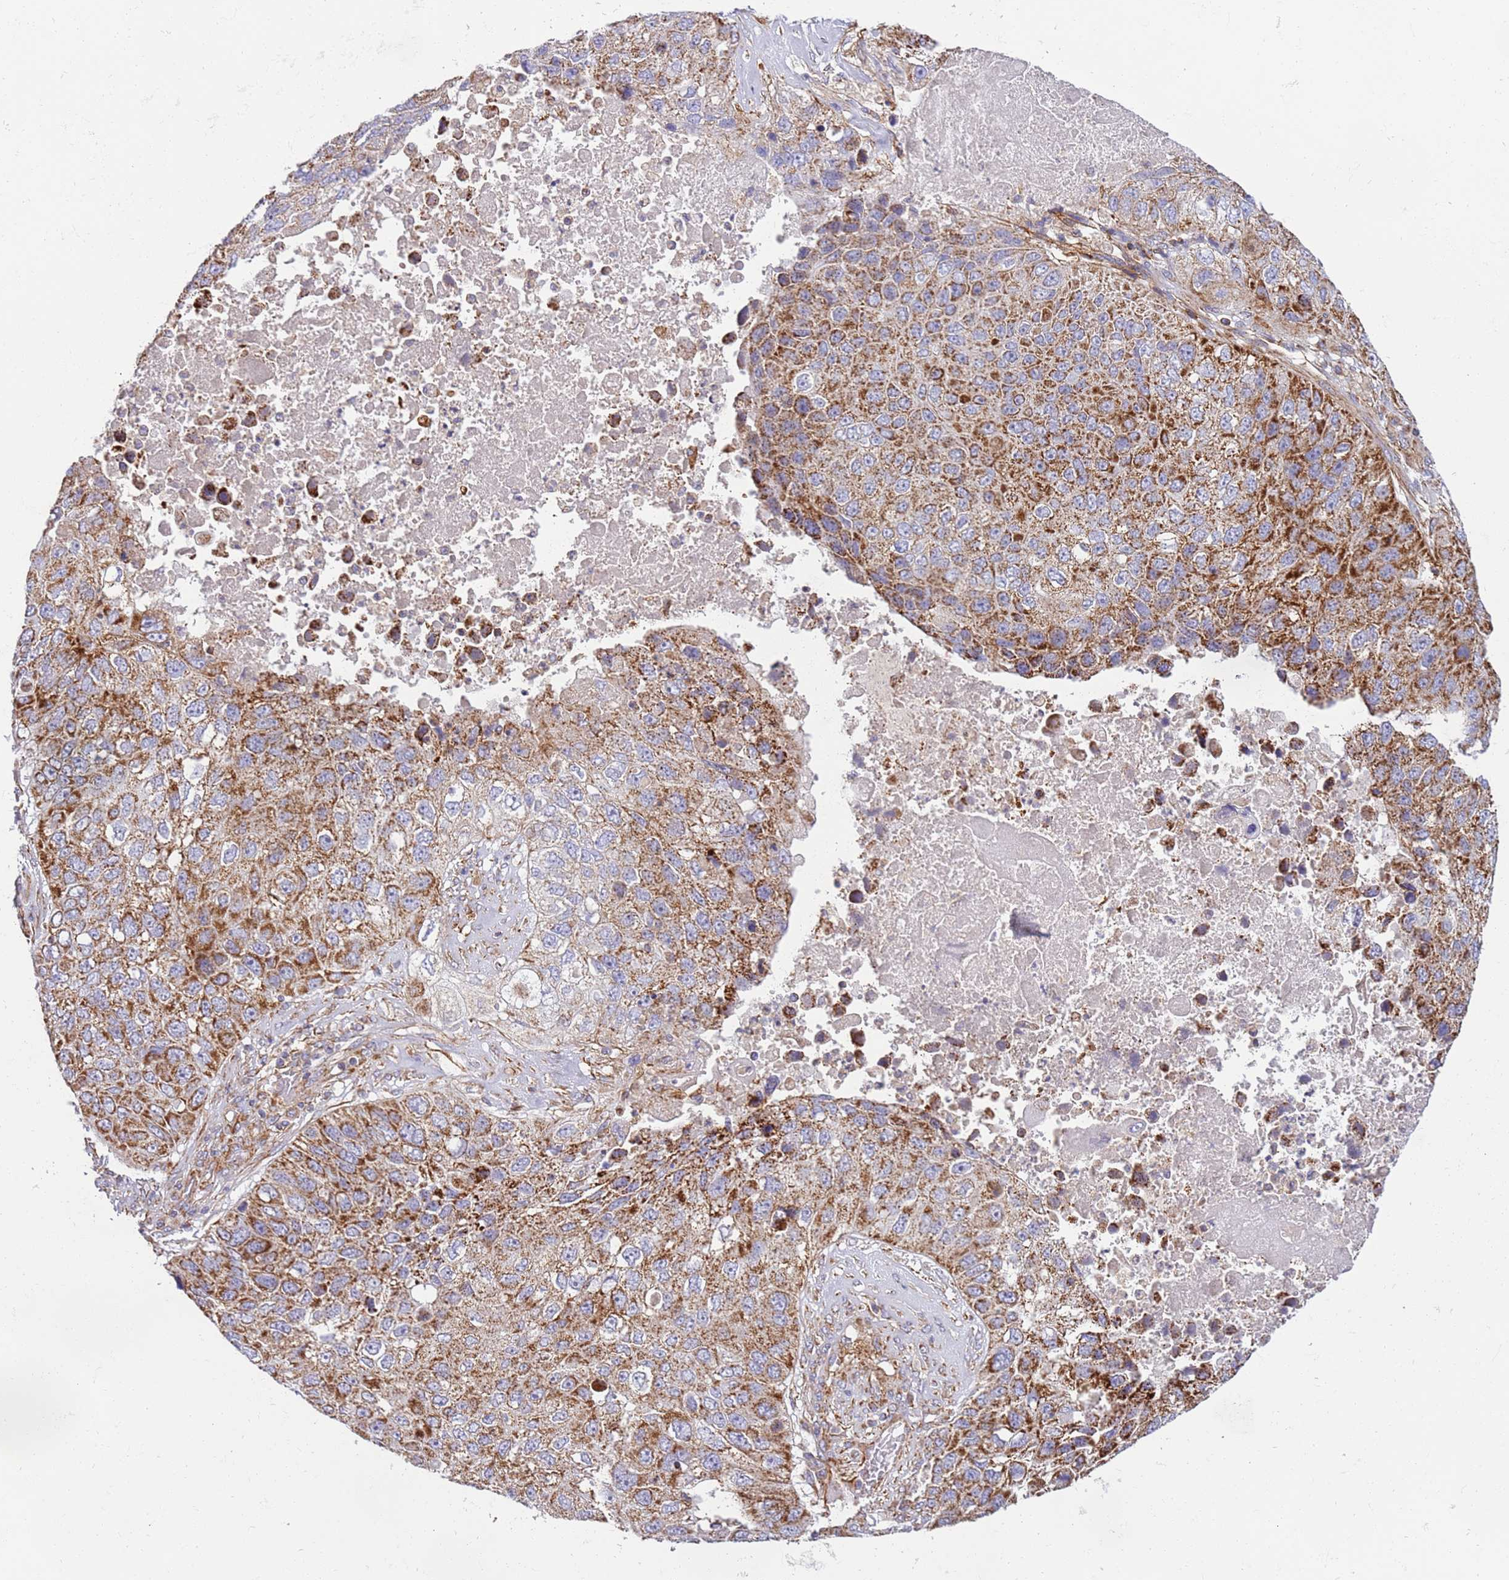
{"staining": {"intensity": "strong", "quantity": ">75%", "location": "cytoplasmic/membranous"}, "tissue": "lung cancer", "cell_type": "Tumor cells", "image_type": "cancer", "snomed": [{"axis": "morphology", "description": "Squamous cell carcinoma, NOS"}, {"axis": "topography", "description": "Lung"}], "caption": "Tumor cells demonstrate high levels of strong cytoplasmic/membranous staining in approximately >75% of cells in human lung squamous cell carcinoma.", "gene": "MRPL20", "patient": {"sex": "male", "age": 61}}